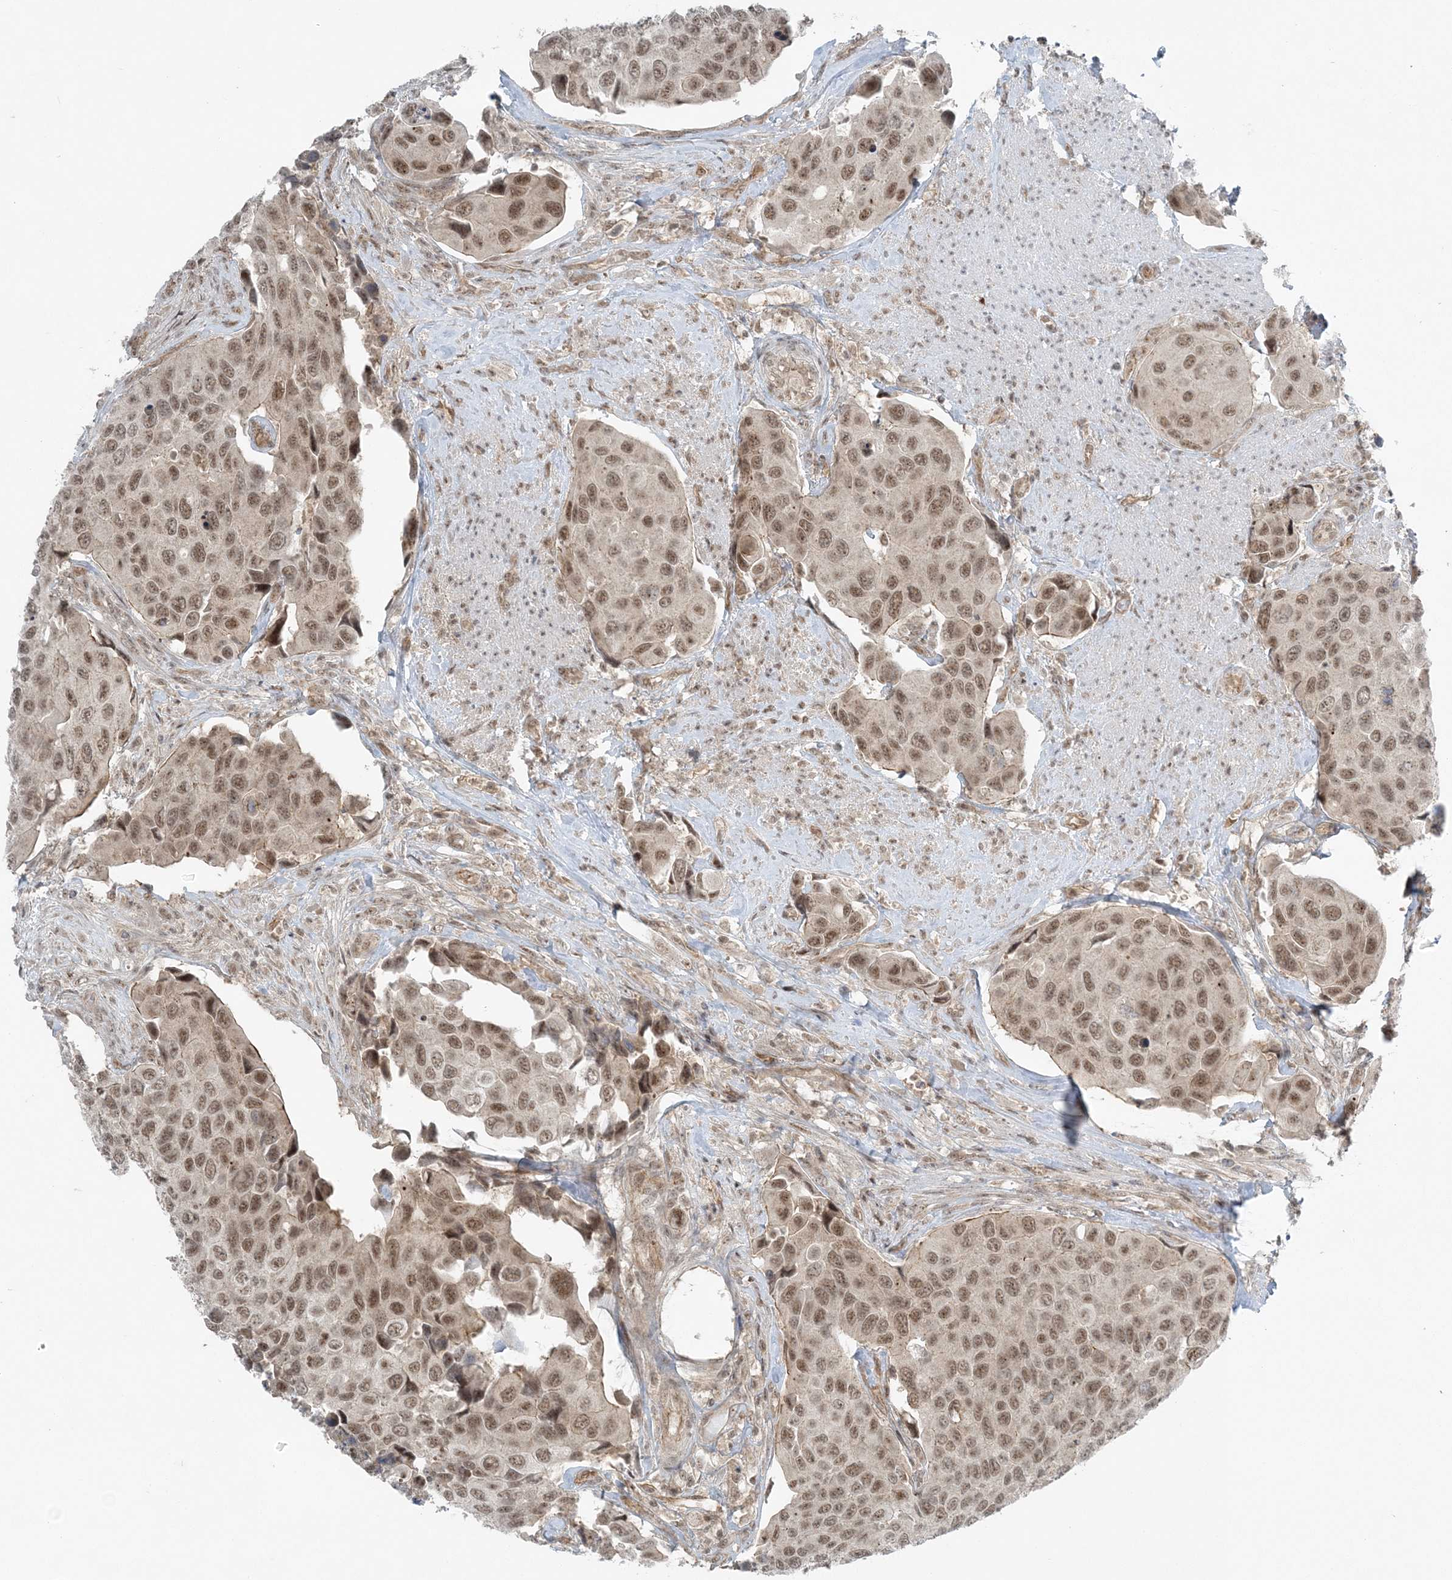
{"staining": {"intensity": "moderate", "quantity": ">75%", "location": "nuclear"}, "tissue": "urothelial cancer", "cell_type": "Tumor cells", "image_type": "cancer", "snomed": [{"axis": "morphology", "description": "Urothelial carcinoma, High grade"}, {"axis": "topography", "description": "Urinary bladder"}], "caption": "The image reveals a brown stain indicating the presence of a protein in the nuclear of tumor cells in urothelial carcinoma (high-grade).", "gene": "ATP11A", "patient": {"sex": "male", "age": 74}}